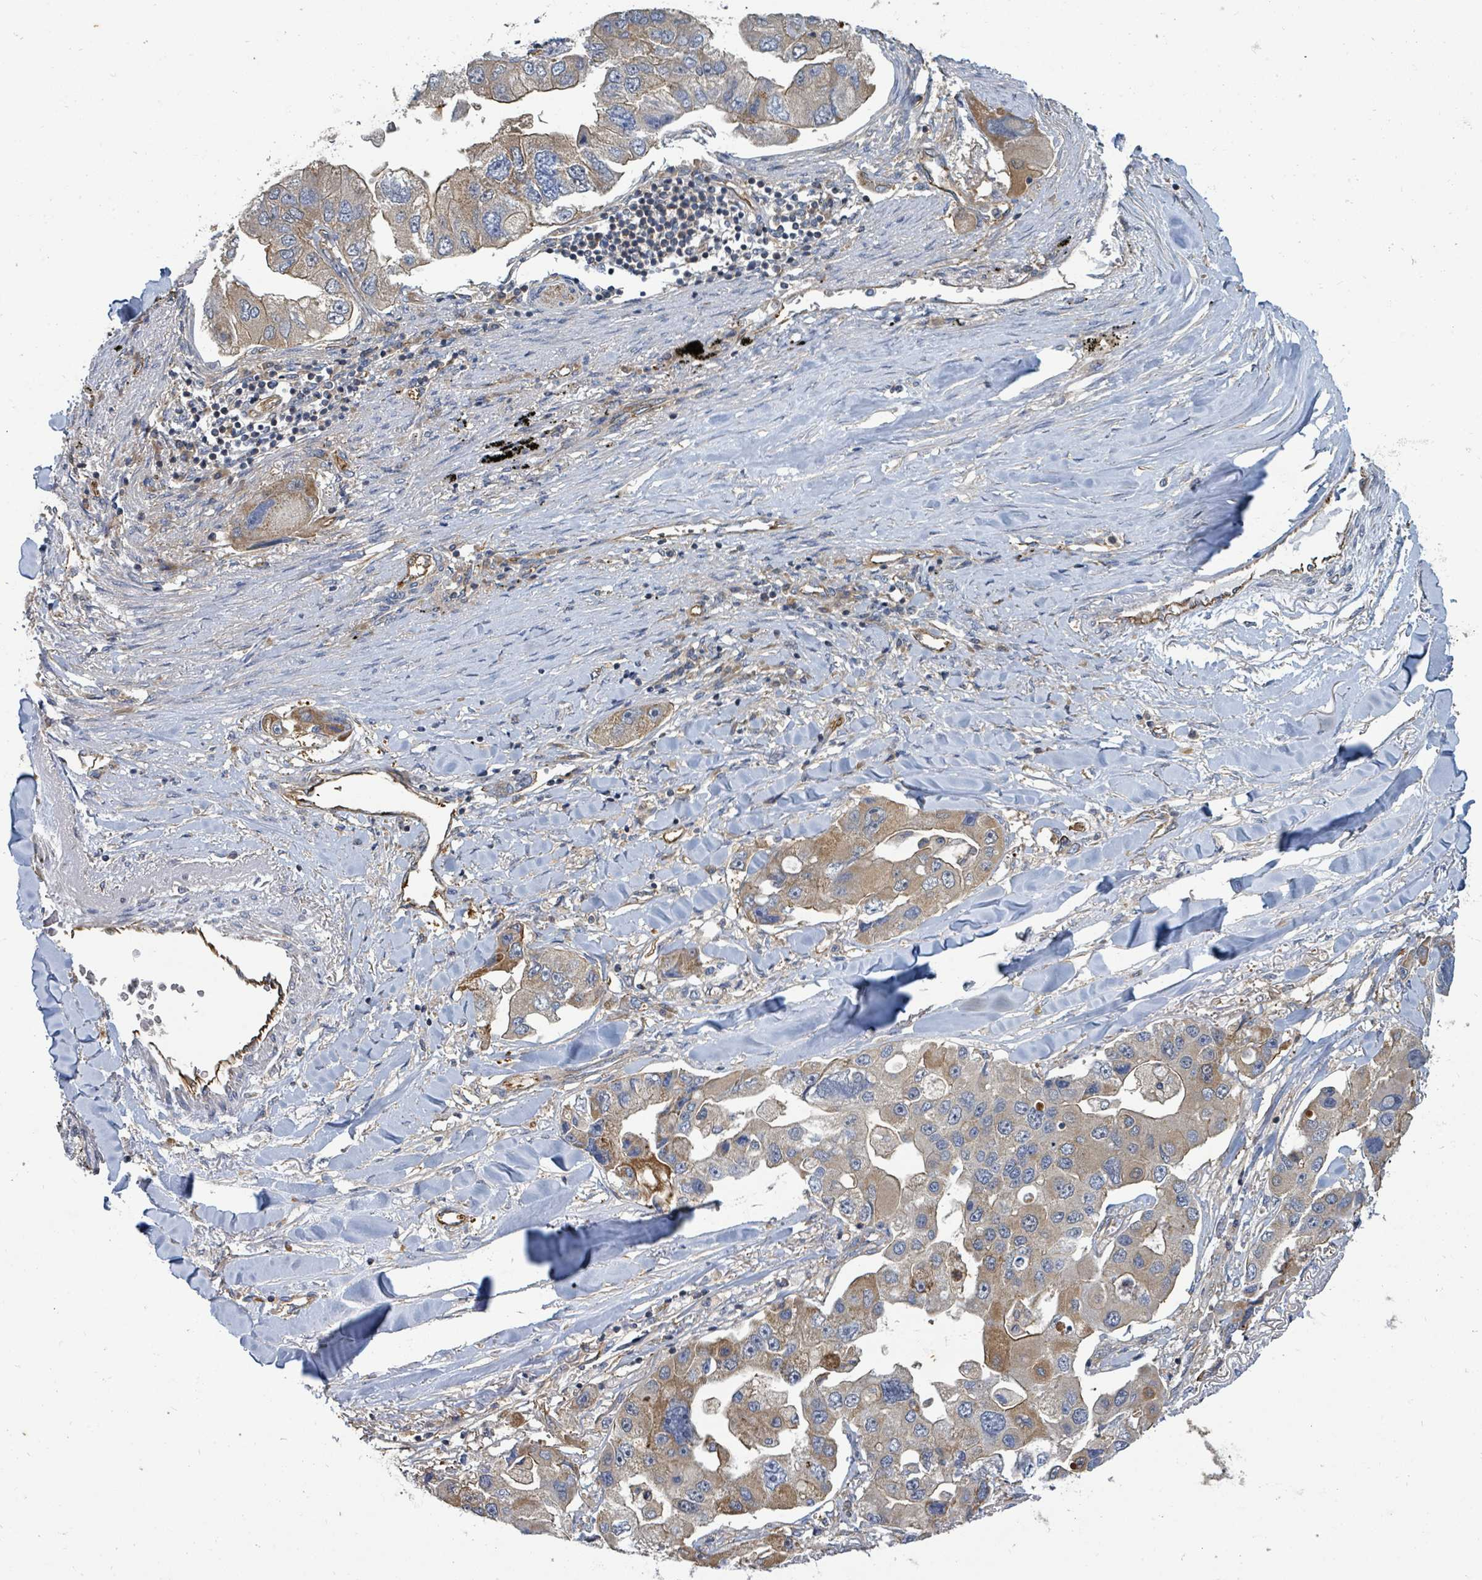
{"staining": {"intensity": "moderate", "quantity": "25%-75%", "location": "cytoplasmic/membranous"}, "tissue": "lung cancer", "cell_type": "Tumor cells", "image_type": "cancer", "snomed": [{"axis": "morphology", "description": "Adenocarcinoma, NOS"}, {"axis": "topography", "description": "Lung"}], "caption": "Approximately 25%-75% of tumor cells in lung adenocarcinoma demonstrate moderate cytoplasmic/membranous protein positivity as visualized by brown immunohistochemical staining.", "gene": "BOLA2B", "patient": {"sex": "female", "age": 54}}